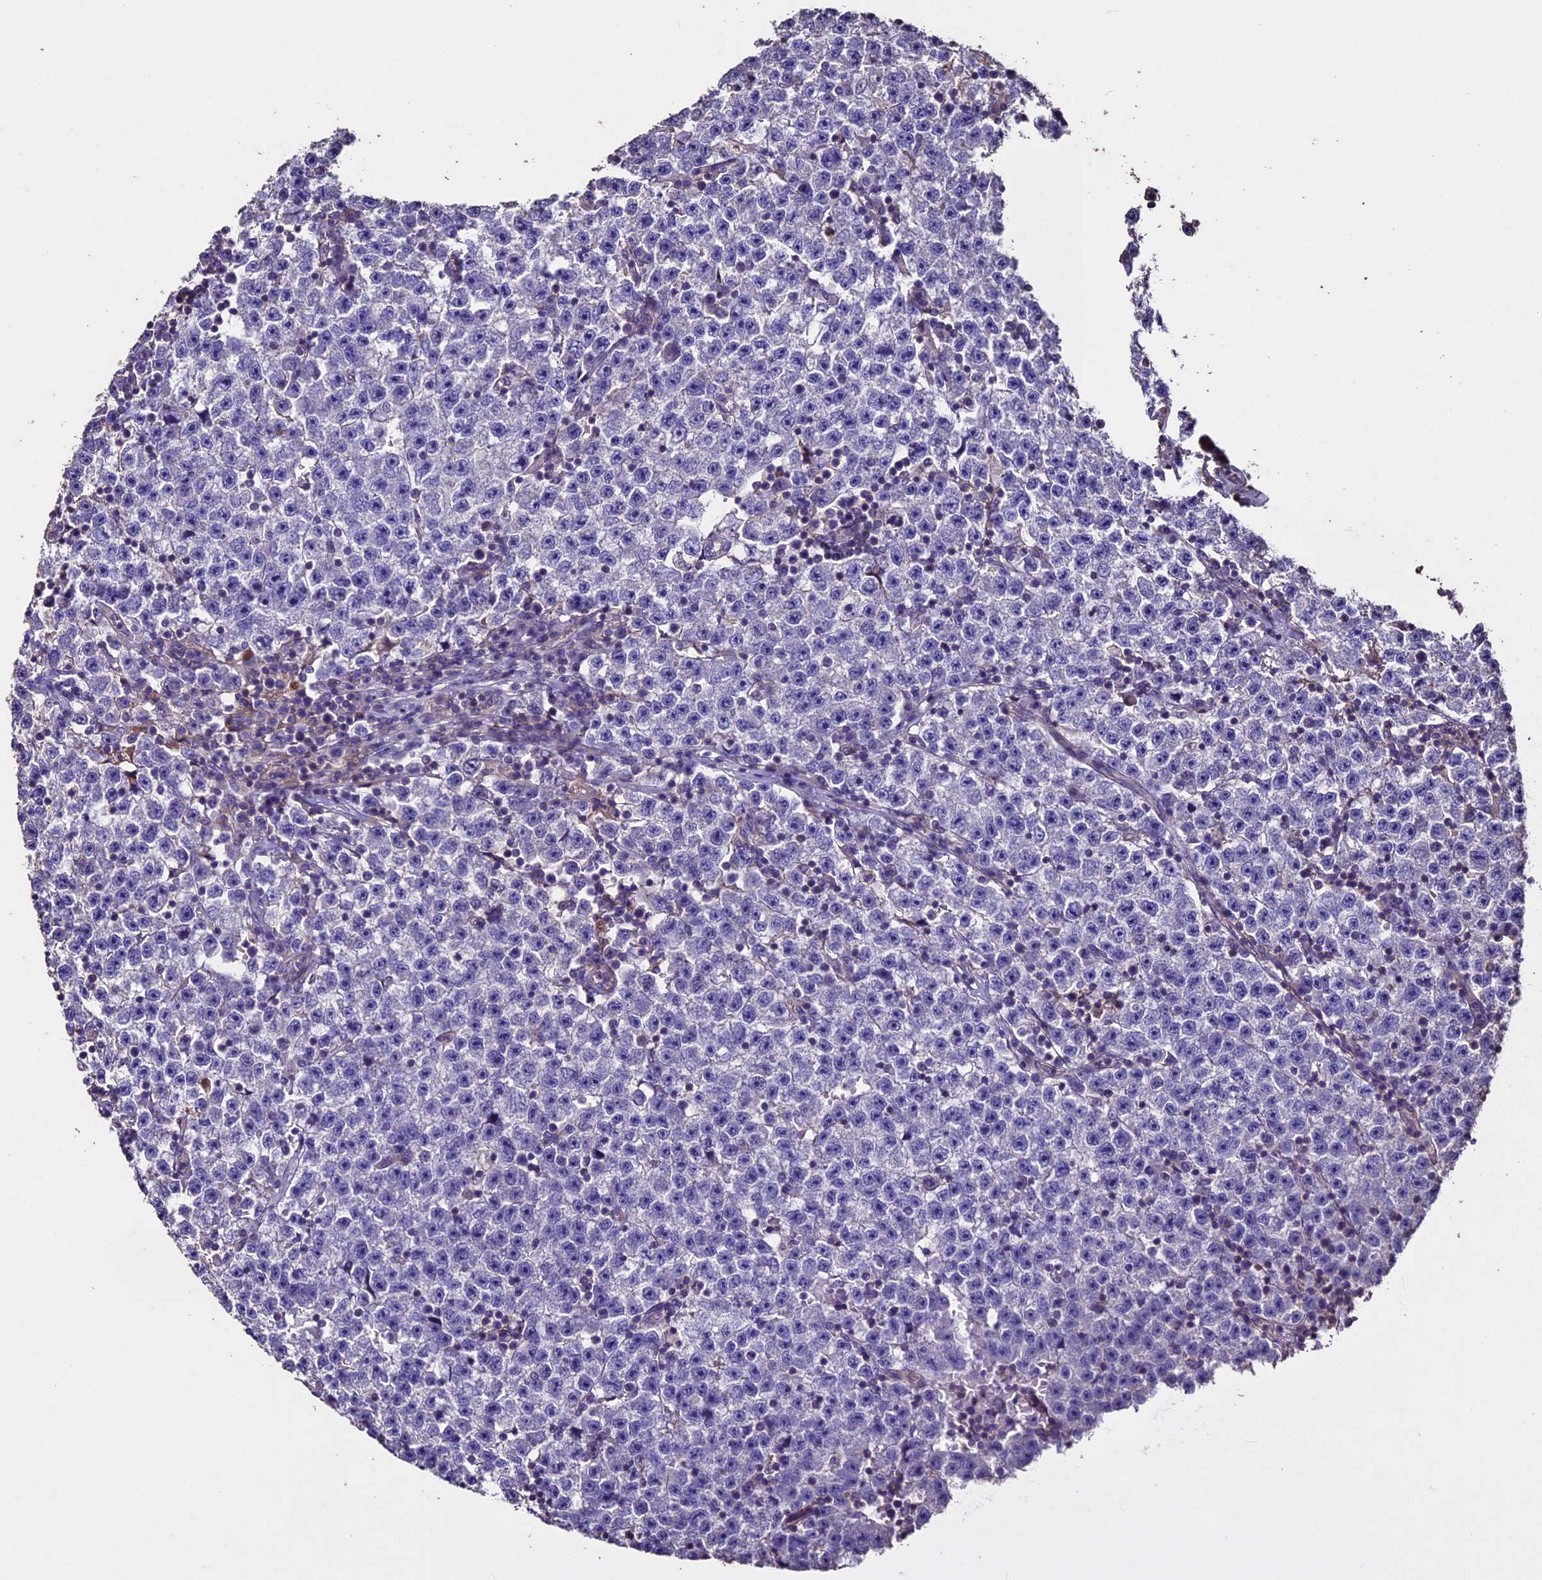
{"staining": {"intensity": "negative", "quantity": "none", "location": "none"}, "tissue": "testis cancer", "cell_type": "Tumor cells", "image_type": "cancer", "snomed": [{"axis": "morphology", "description": "Seminoma, NOS"}, {"axis": "topography", "description": "Testis"}], "caption": "Immunohistochemistry histopathology image of neoplastic tissue: seminoma (testis) stained with DAB shows no significant protein staining in tumor cells.", "gene": "USB1", "patient": {"sex": "male", "age": 22}}